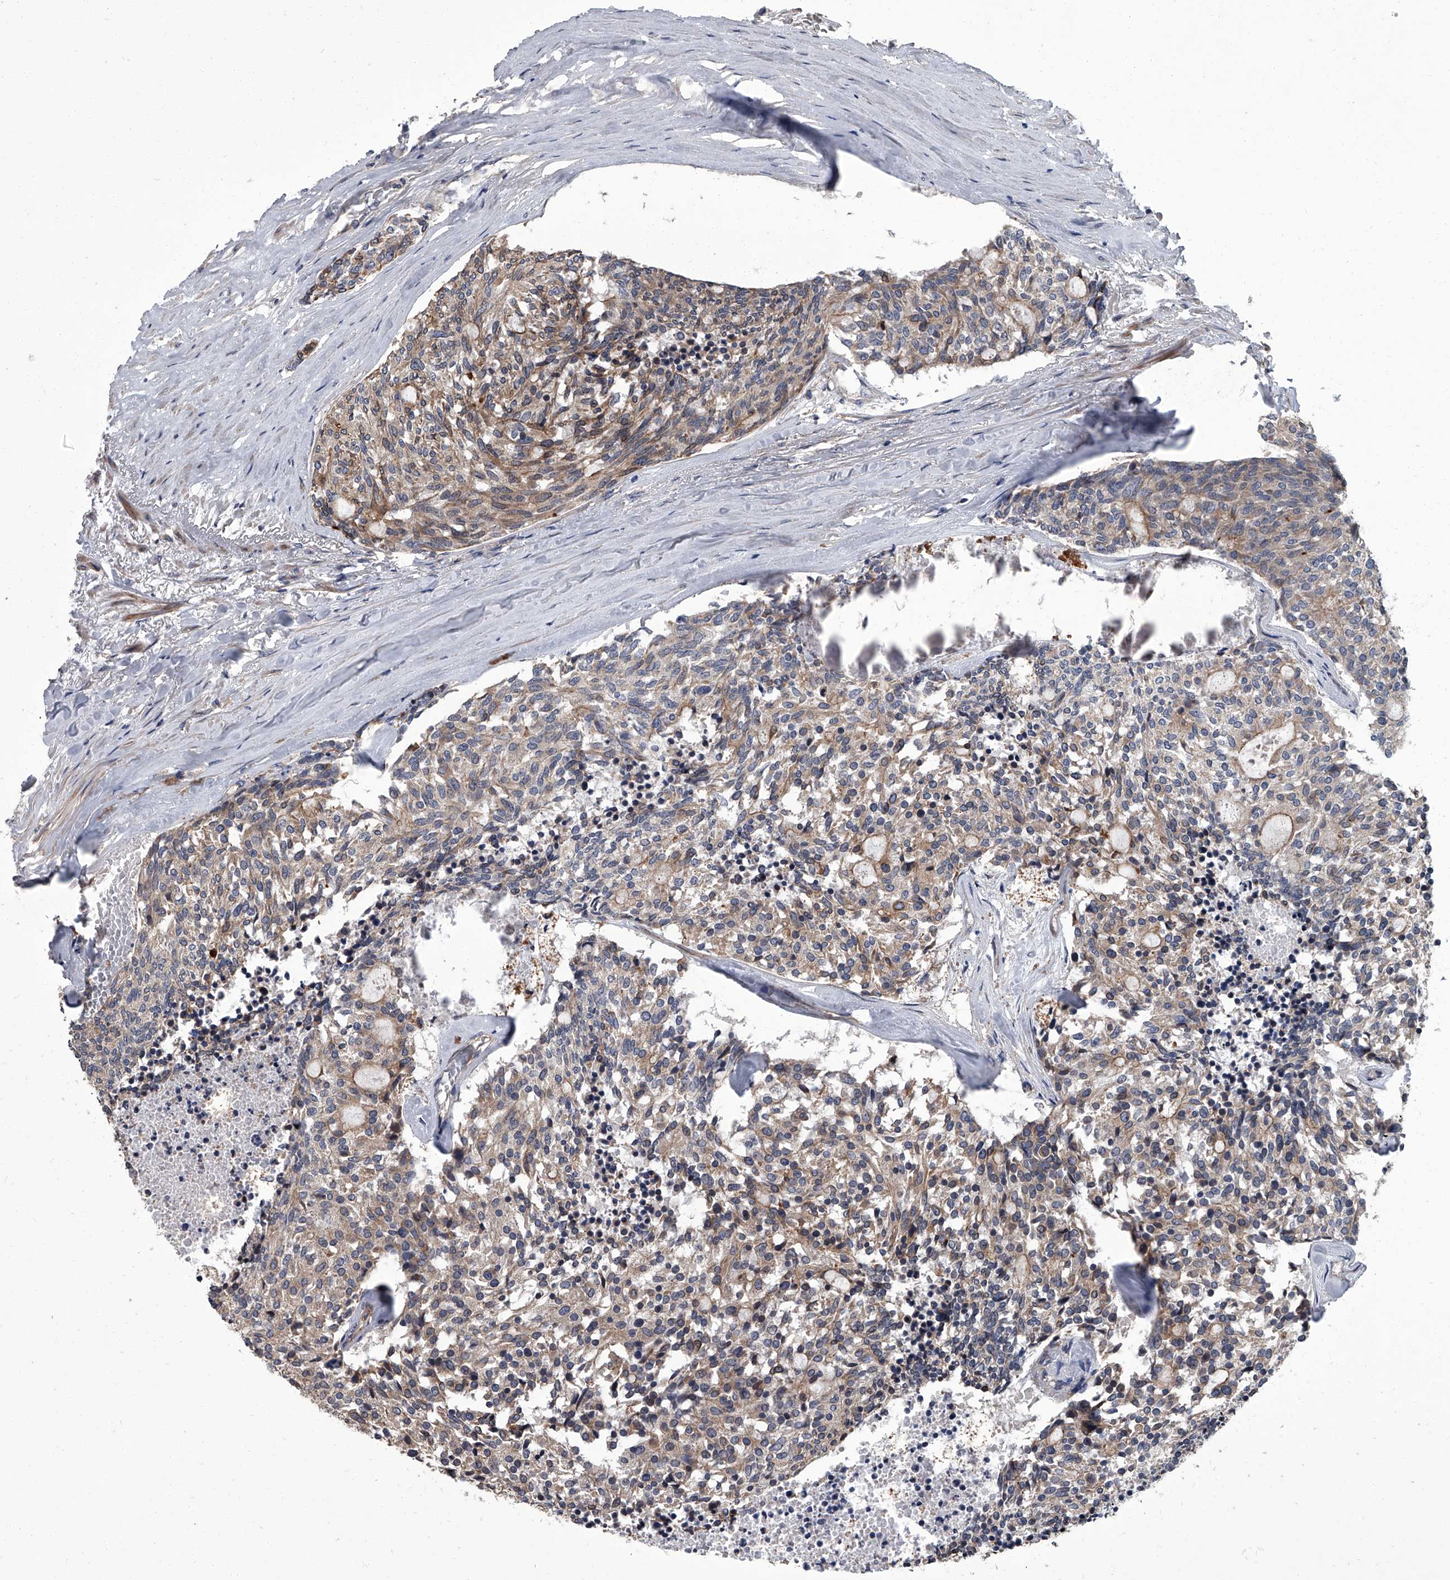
{"staining": {"intensity": "weak", "quantity": "25%-75%", "location": "cytoplasmic/membranous"}, "tissue": "carcinoid", "cell_type": "Tumor cells", "image_type": "cancer", "snomed": [{"axis": "morphology", "description": "Carcinoid, malignant, NOS"}, {"axis": "topography", "description": "Pancreas"}], "caption": "Carcinoid stained with immunohistochemistry shows weak cytoplasmic/membranous positivity in approximately 25%-75% of tumor cells. Immunohistochemistry (ihc) stains the protein in brown and the nuclei are stained blue.", "gene": "SIRT4", "patient": {"sex": "female", "age": 54}}